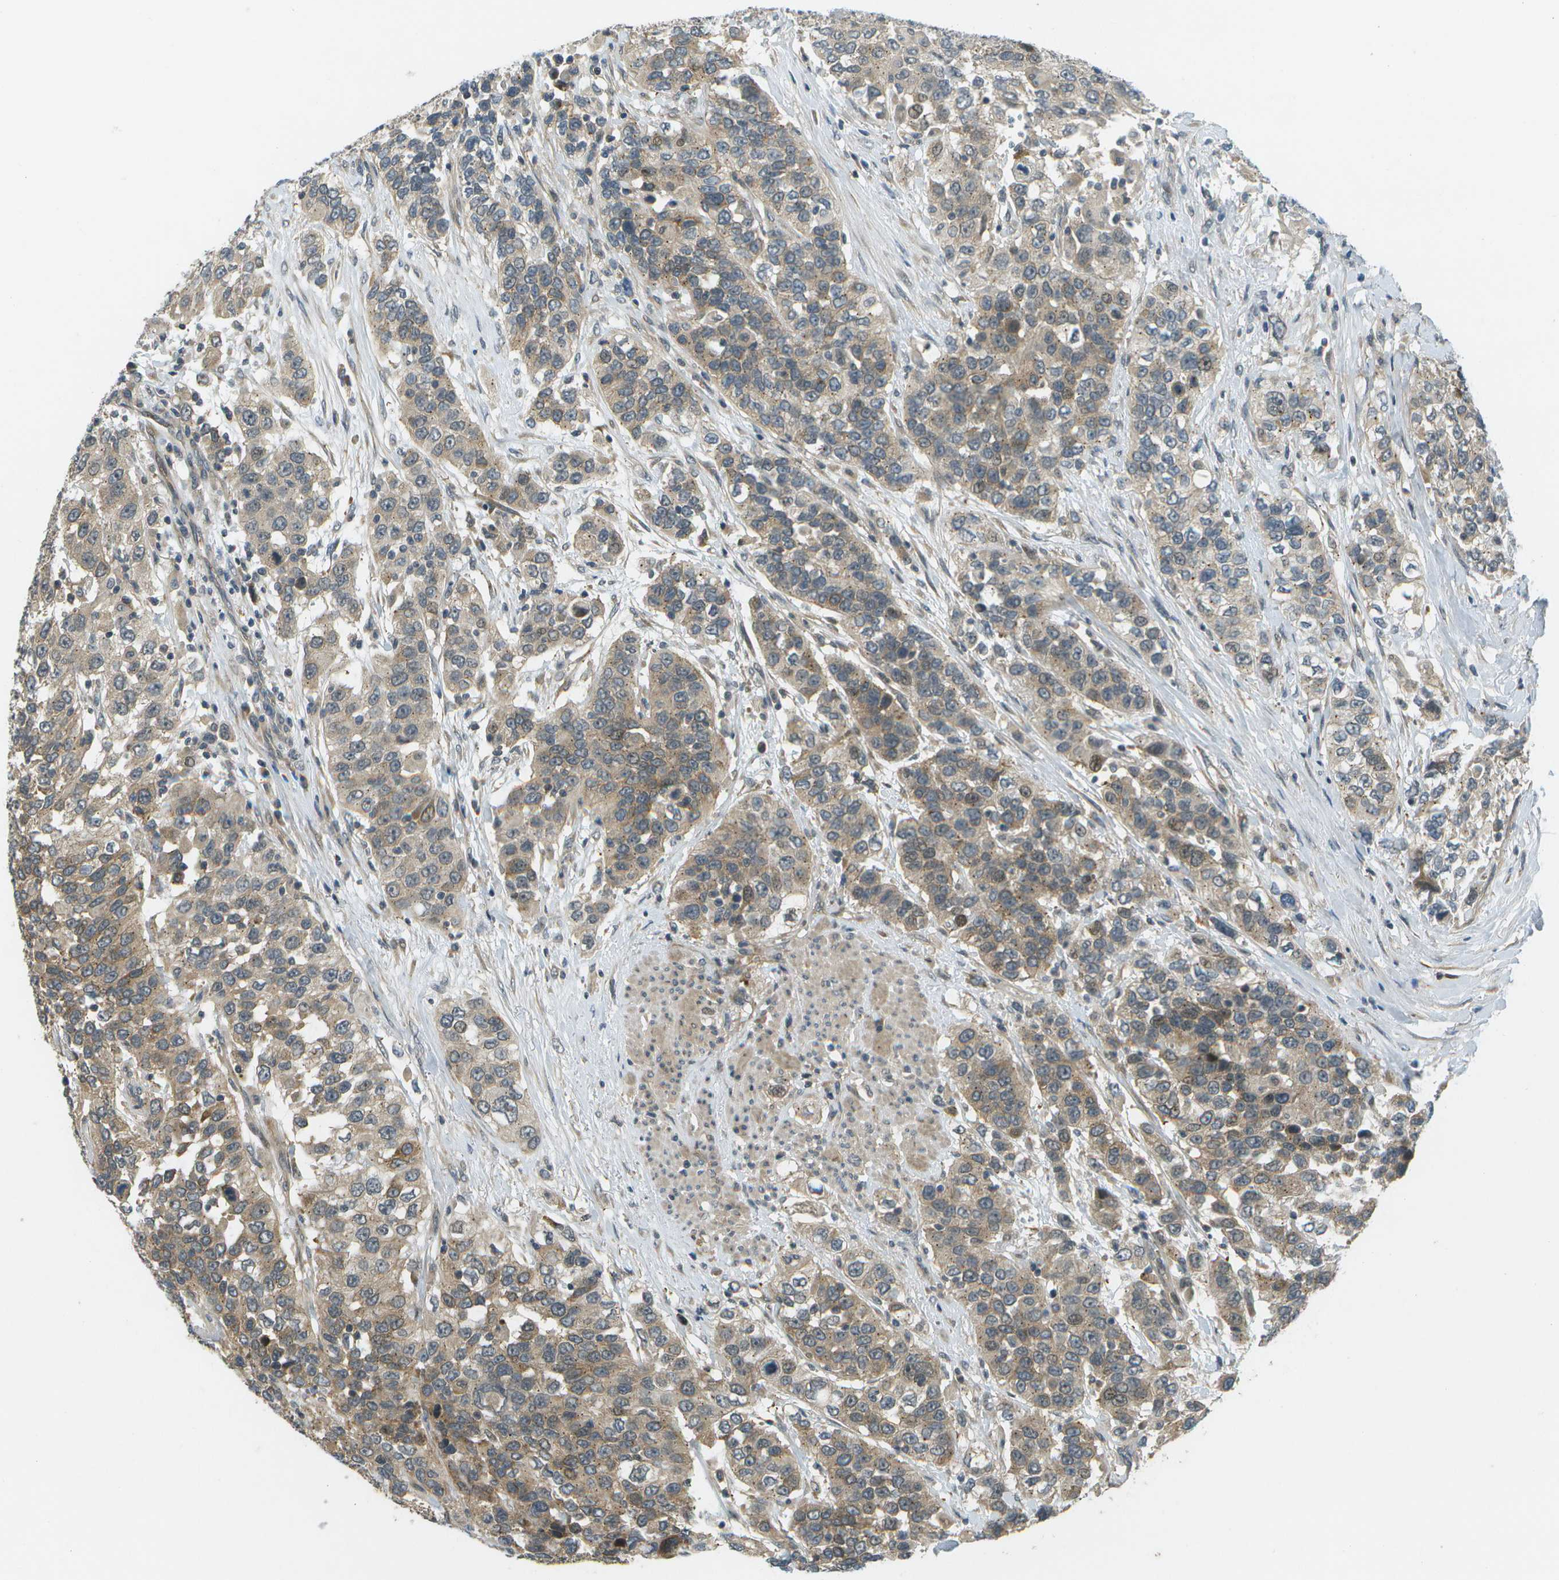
{"staining": {"intensity": "moderate", "quantity": ">75%", "location": "cytoplasmic/membranous"}, "tissue": "urothelial cancer", "cell_type": "Tumor cells", "image_type": "cancer", "snomed": [{"axis": "morphology", "description": "Urothelial carcinoma, High grade"}, {"axis": "topography", "description": "Urinary bladder"}], "caption": "Immunohistochemical staining of human urothelial cancer shows moderate cytoplasmic/membranous protein staining in approximately >75% of tumor cells. (Brightfield microscopy of DAB IHC at high magnification).", "gene": "WNK2", "patient": {"sex": "female", "age": 80}}